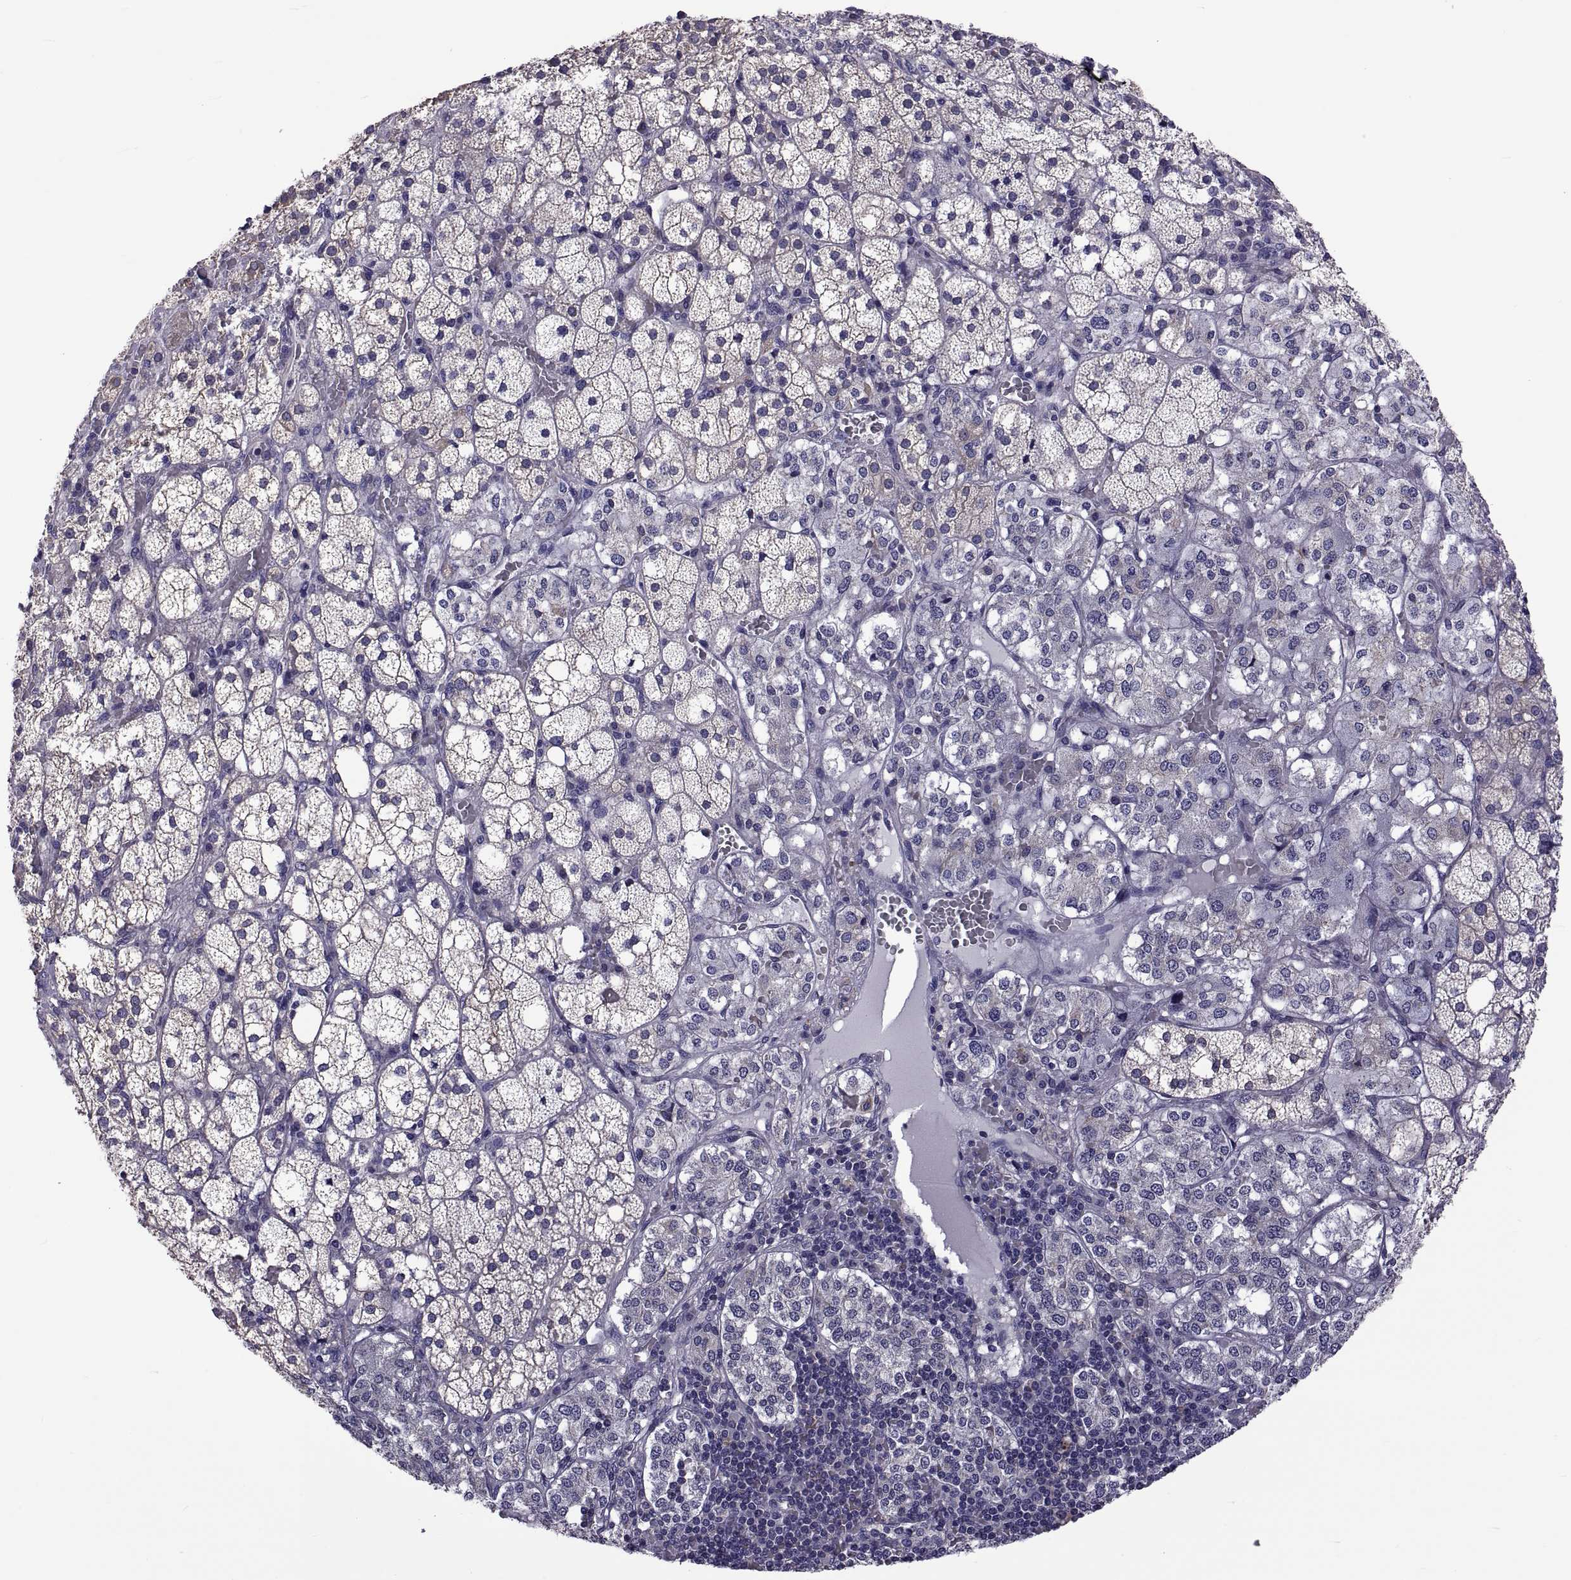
{"staining": {"intensity": "negative", "quantity": "none", "location": "none"}, "tissue": "adrenal gland", "cell_type": "Glandular cells", "image_type": "normal", "snomed": [{"axis": "morphology", "description": "Normal tissue, NOS"}, {"axis": "topography", "description": "Adrenal gland"}], "caption": "Glandular cells show no significant staining in unremarkable adrenal gland. (DAB (3,3'-diaminobenzidine) immunohistochemistry (IHC) with hematoxylin counter stain).", "gene": "TMC3", "patient": {"sex": "male", "age": 53}}